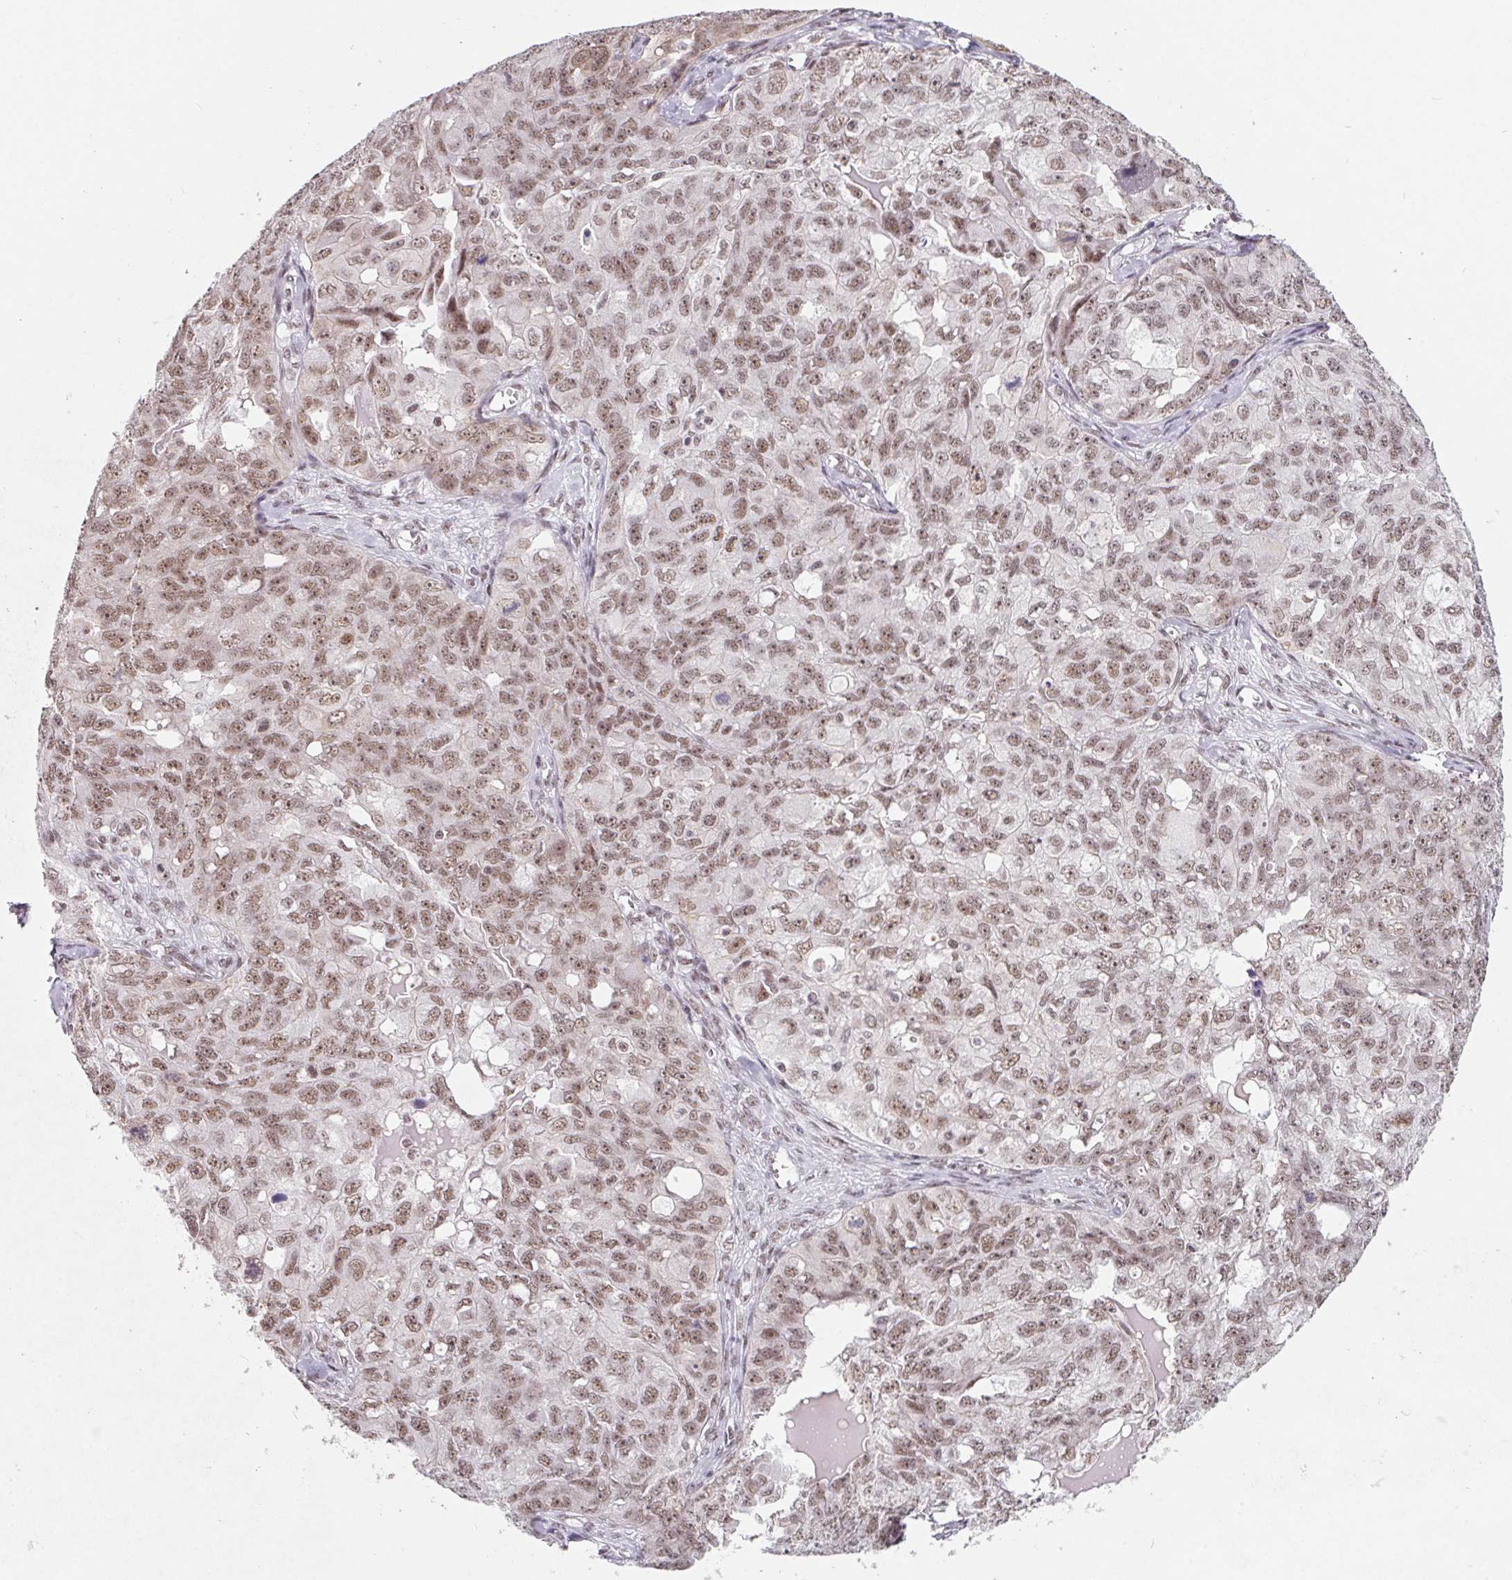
{"staining": {"intensity": "moderate", "quantity": ">75%", "location": "nuclear"}, "tissue": "ovarian cancer", "cell_type": "Tumor cells", "image_type": "cancer", "snomed": [{"axis": "morphology", "description": "Carcinoma, endometroid"}, {"axis": "topography", "description": "Ovary"}], "caption": "A histopathology image showing moderate nuclear expression in about >75% of tumor cells in ovarian cancer (endometroid carcinoma), as visualized by brown immunohistochemical staining.", "gene": "TCERG1", "patient": {"sex": "female", "age": 70}}